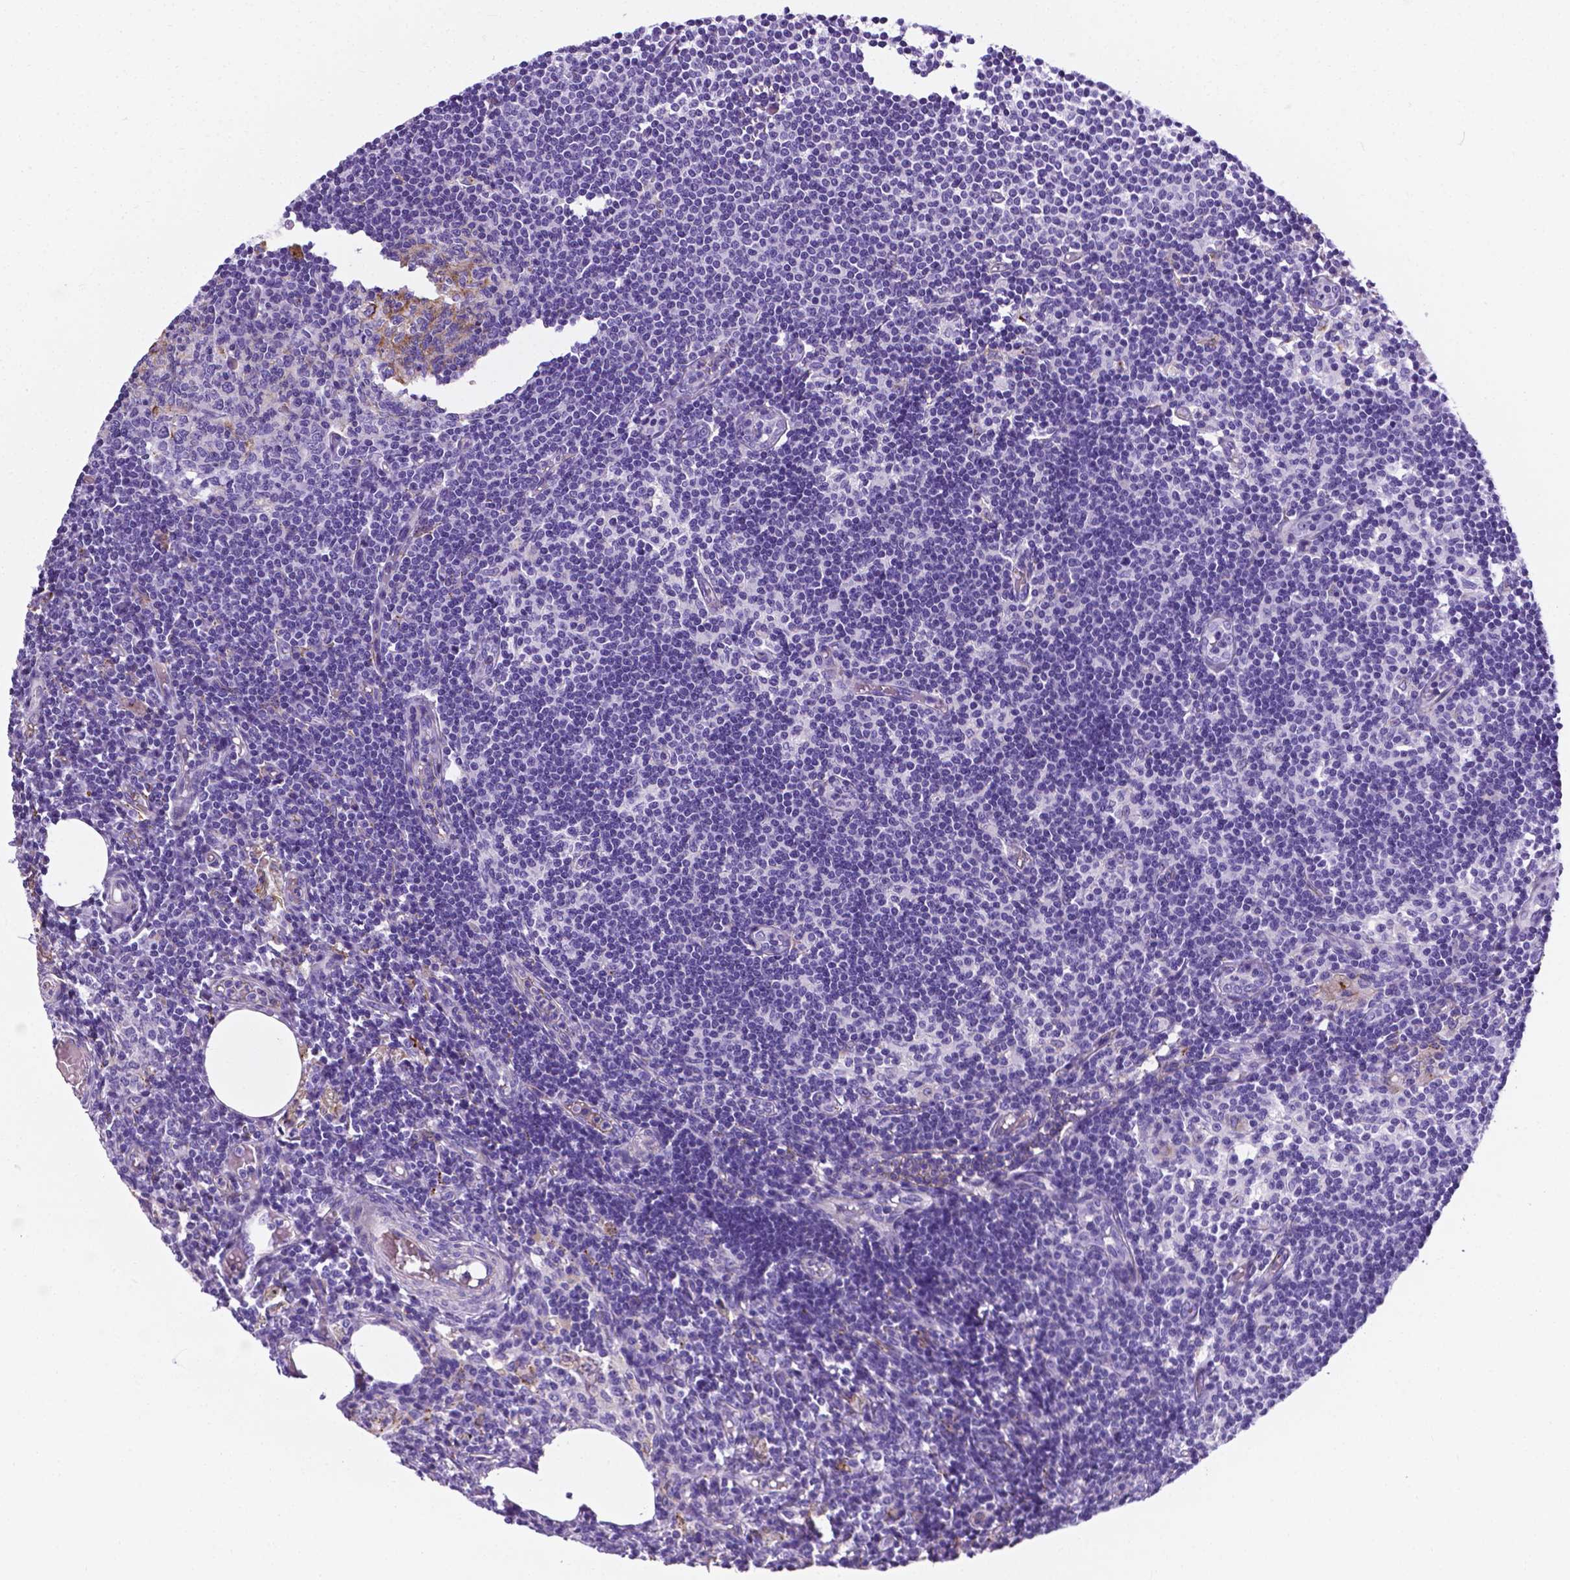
{"staining": {"intensity": "negative", "quantity": "none", "location": "none"}, "tissue": "lymph node", "cell_type": "Germinal center cells", "image_type": "normal", "snomed": [{"axis": "morphology", "description": "Normal tissue, NOS"}, {"axis": "topography", "description": "Lymph node"}], "caption": "This histopathology image is of normal lymph node stained with immunohistochemistry to label a protein in brown with the nuclei are counter-stained blue. There is no positivity in germinal center cells.", "gene": "APOE", "patient": {"sex": "female", "age": 69}}